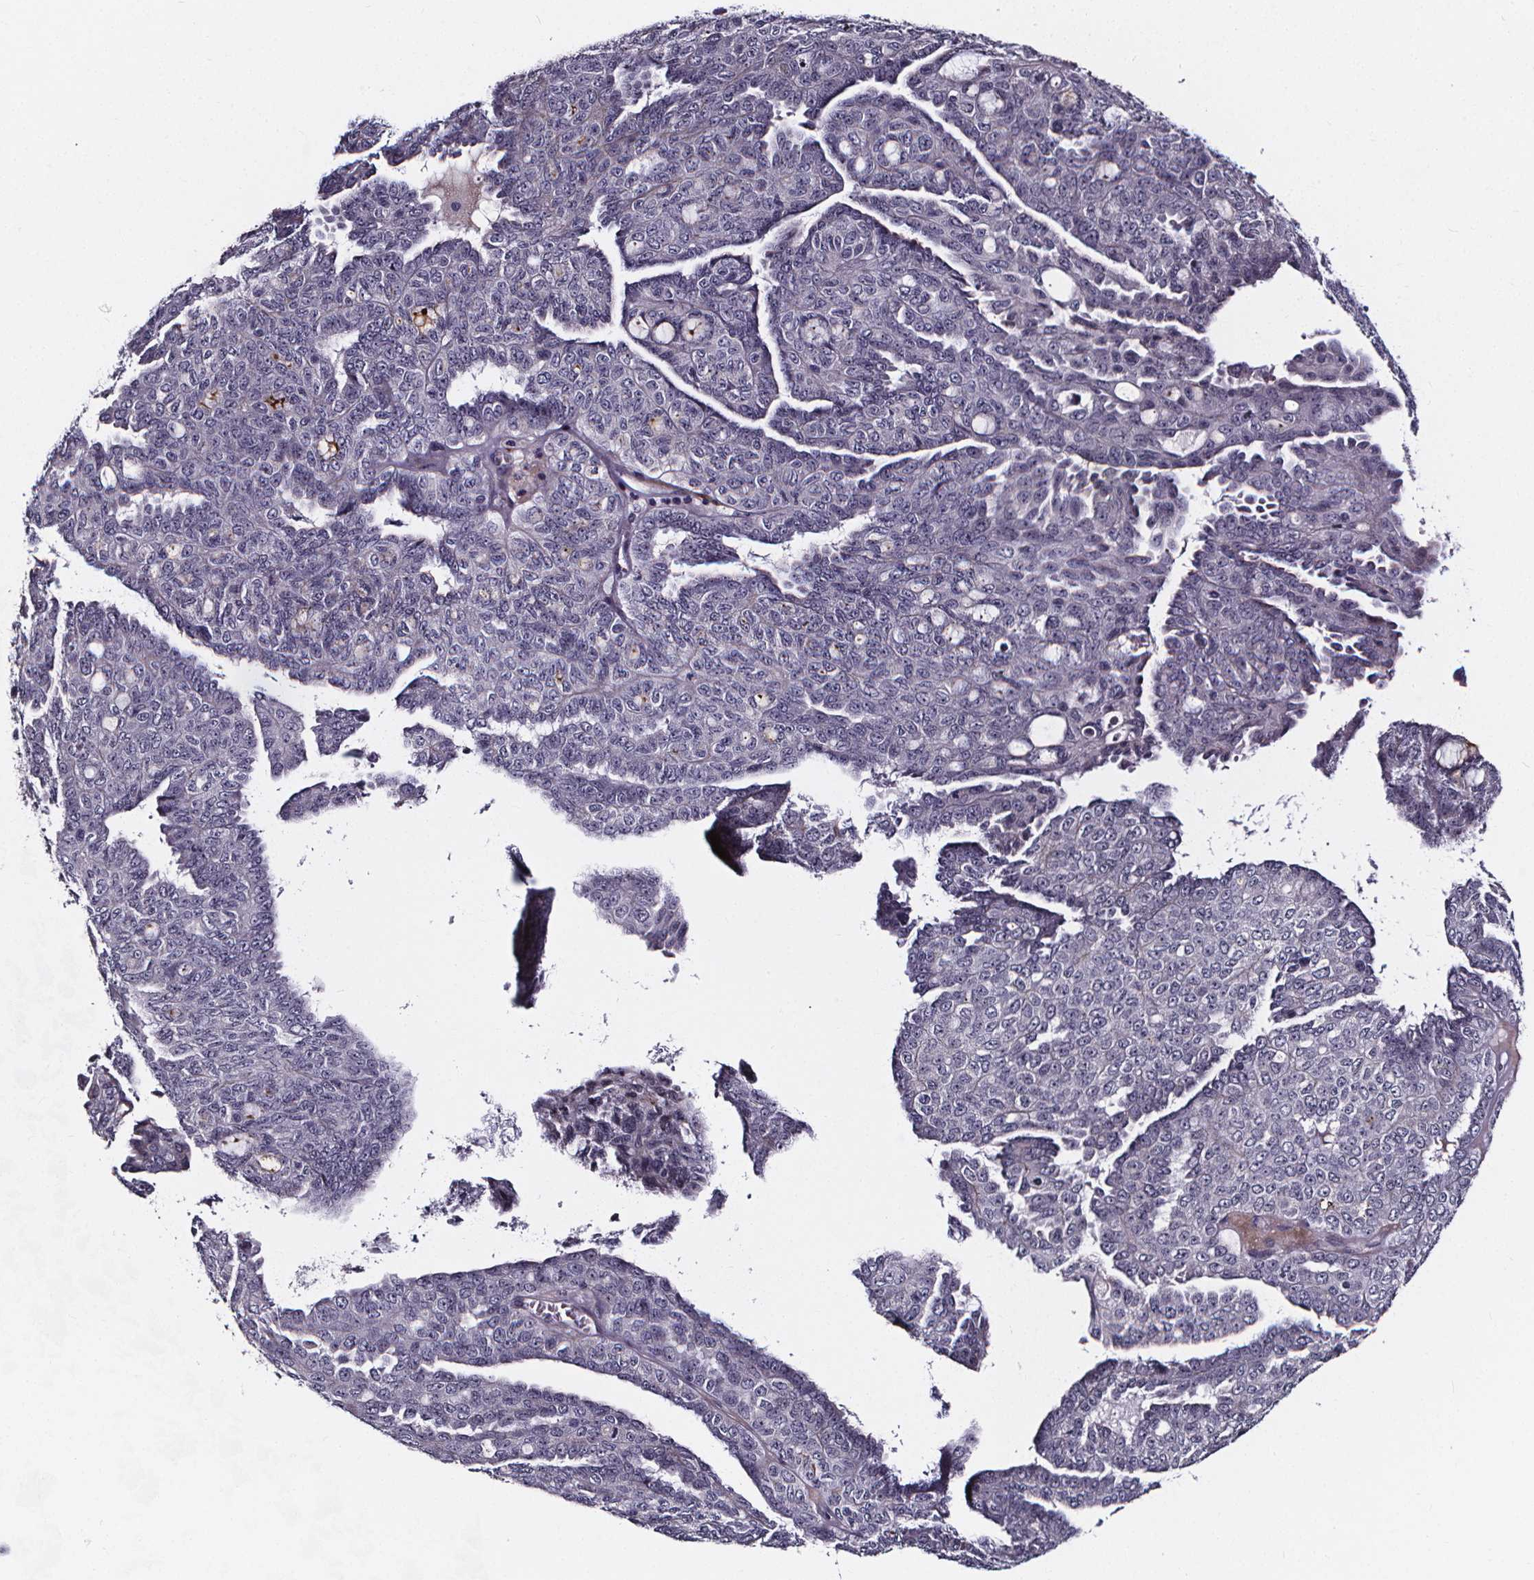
{"staining": {"intensity": "negative", "quantity": "none", "location": "none"}, "tissue": "ovarian cancer", "cell_type": "Tumor cells", "image_type": "cancer", "snomed": [{"axis": "morphology", "description": "Cystadenocarcinoma, serous, NOS"}, {"axis": "topography", "description": "Ovary"}], "caption": "Tumor cells are negative for brown protein staining in serous cystadenocarcinoma (ovarian). Brightfield microscopy of IHC stained with DAB (3,3'-diaminobenzidine) (brown) and hematoxylin (blue), captured at high magnification.", "gene": "AEBP1", "patient": {"sex": "female", "age": 71}}